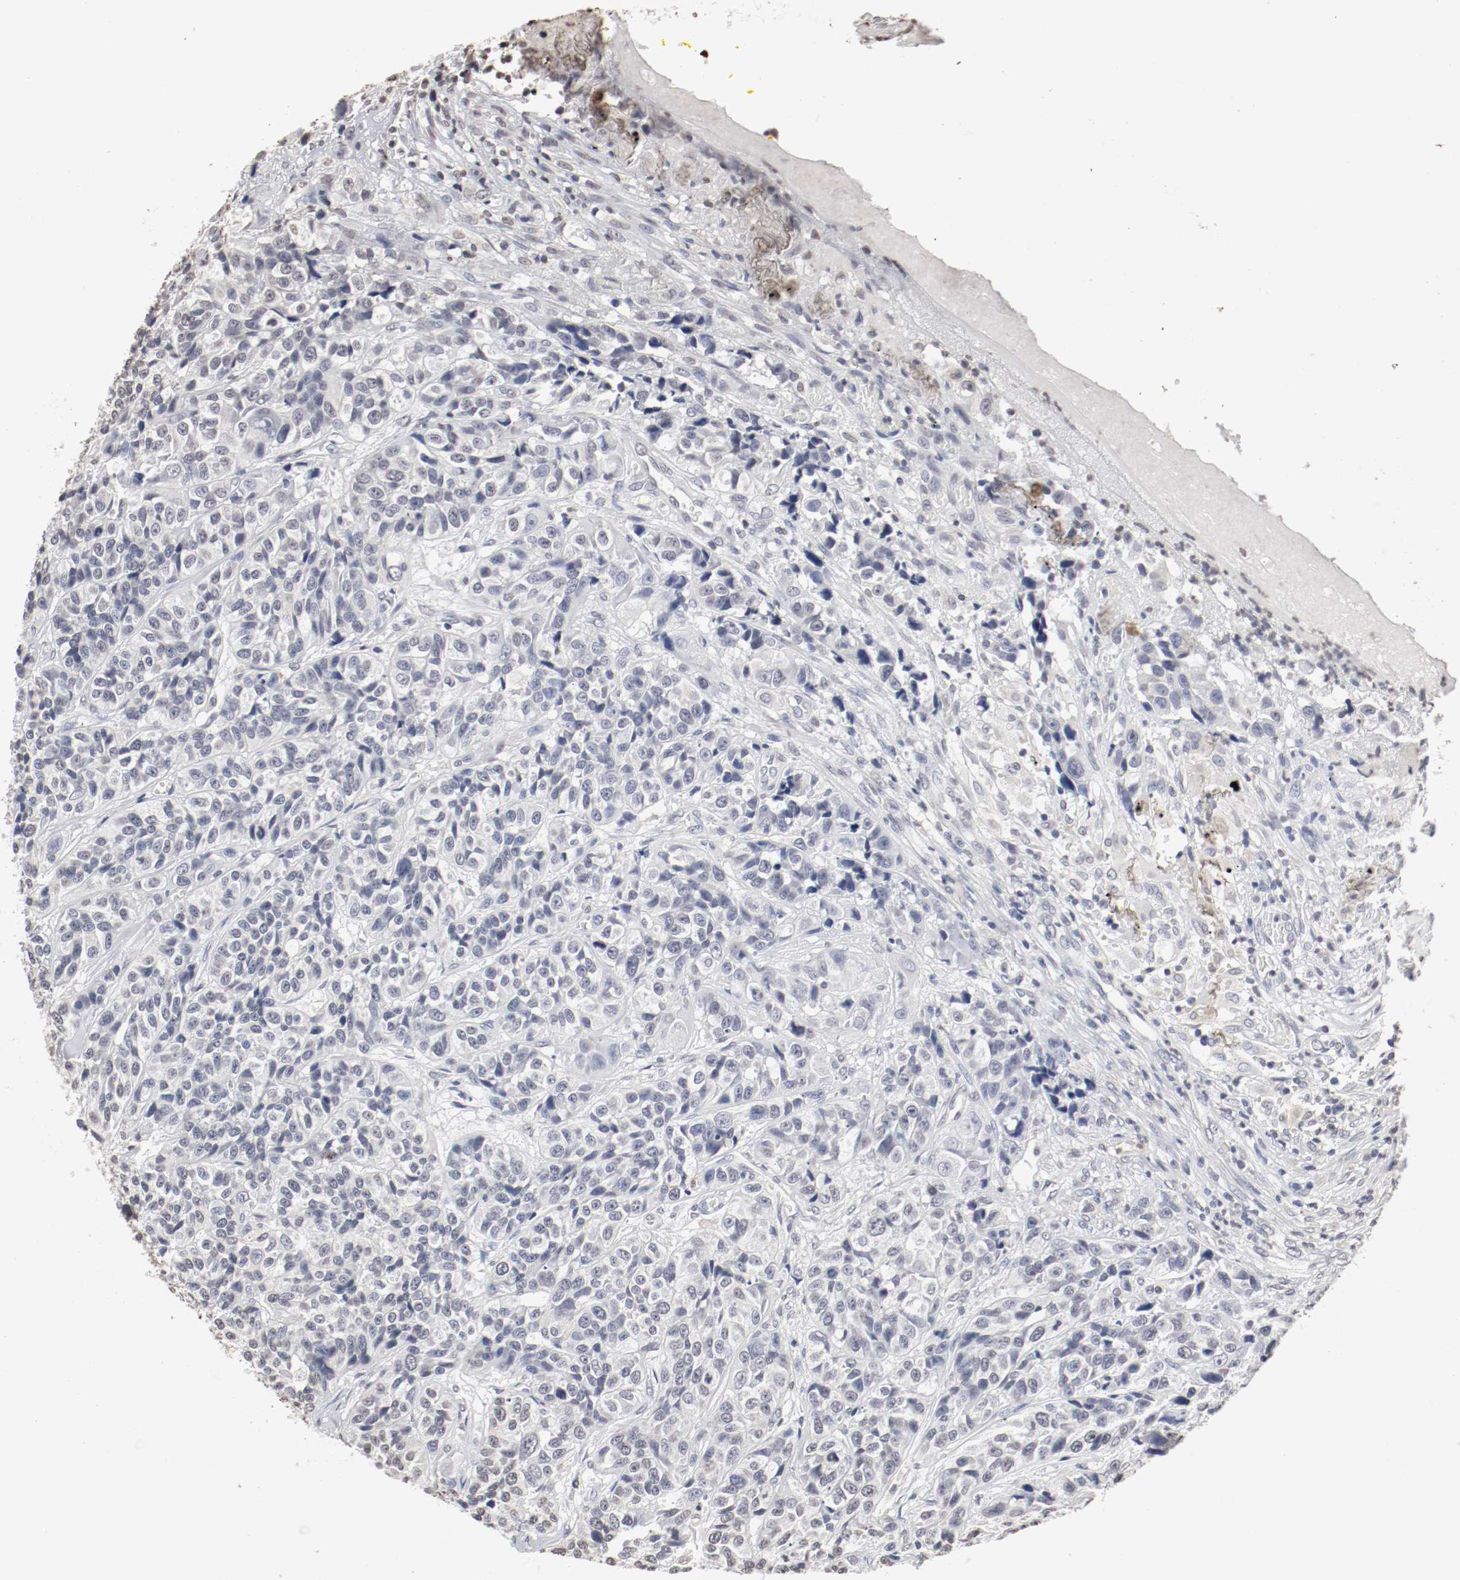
{"staining": {"intensity": "negative", "quantity": "none", "location": "none"}, "tissue": "urothelial cancer", "cell_type": "Tumor cells", "image_type": "cancer", "snomed": [{"axis": "morphology", "description": "Urothelial carcinoma, High grade"}, {"axis": "topography", "description": "Urinary bladder"}], "caption": "IHC micrograph of neoplastic tissue: high-grade urothelial carcinoma stained with DAB displays no significant protein positivity in tumor cells. Nuclei are stained in blue.", "gene": "WASL", "patient": {"sex": "female", "age": 81}}